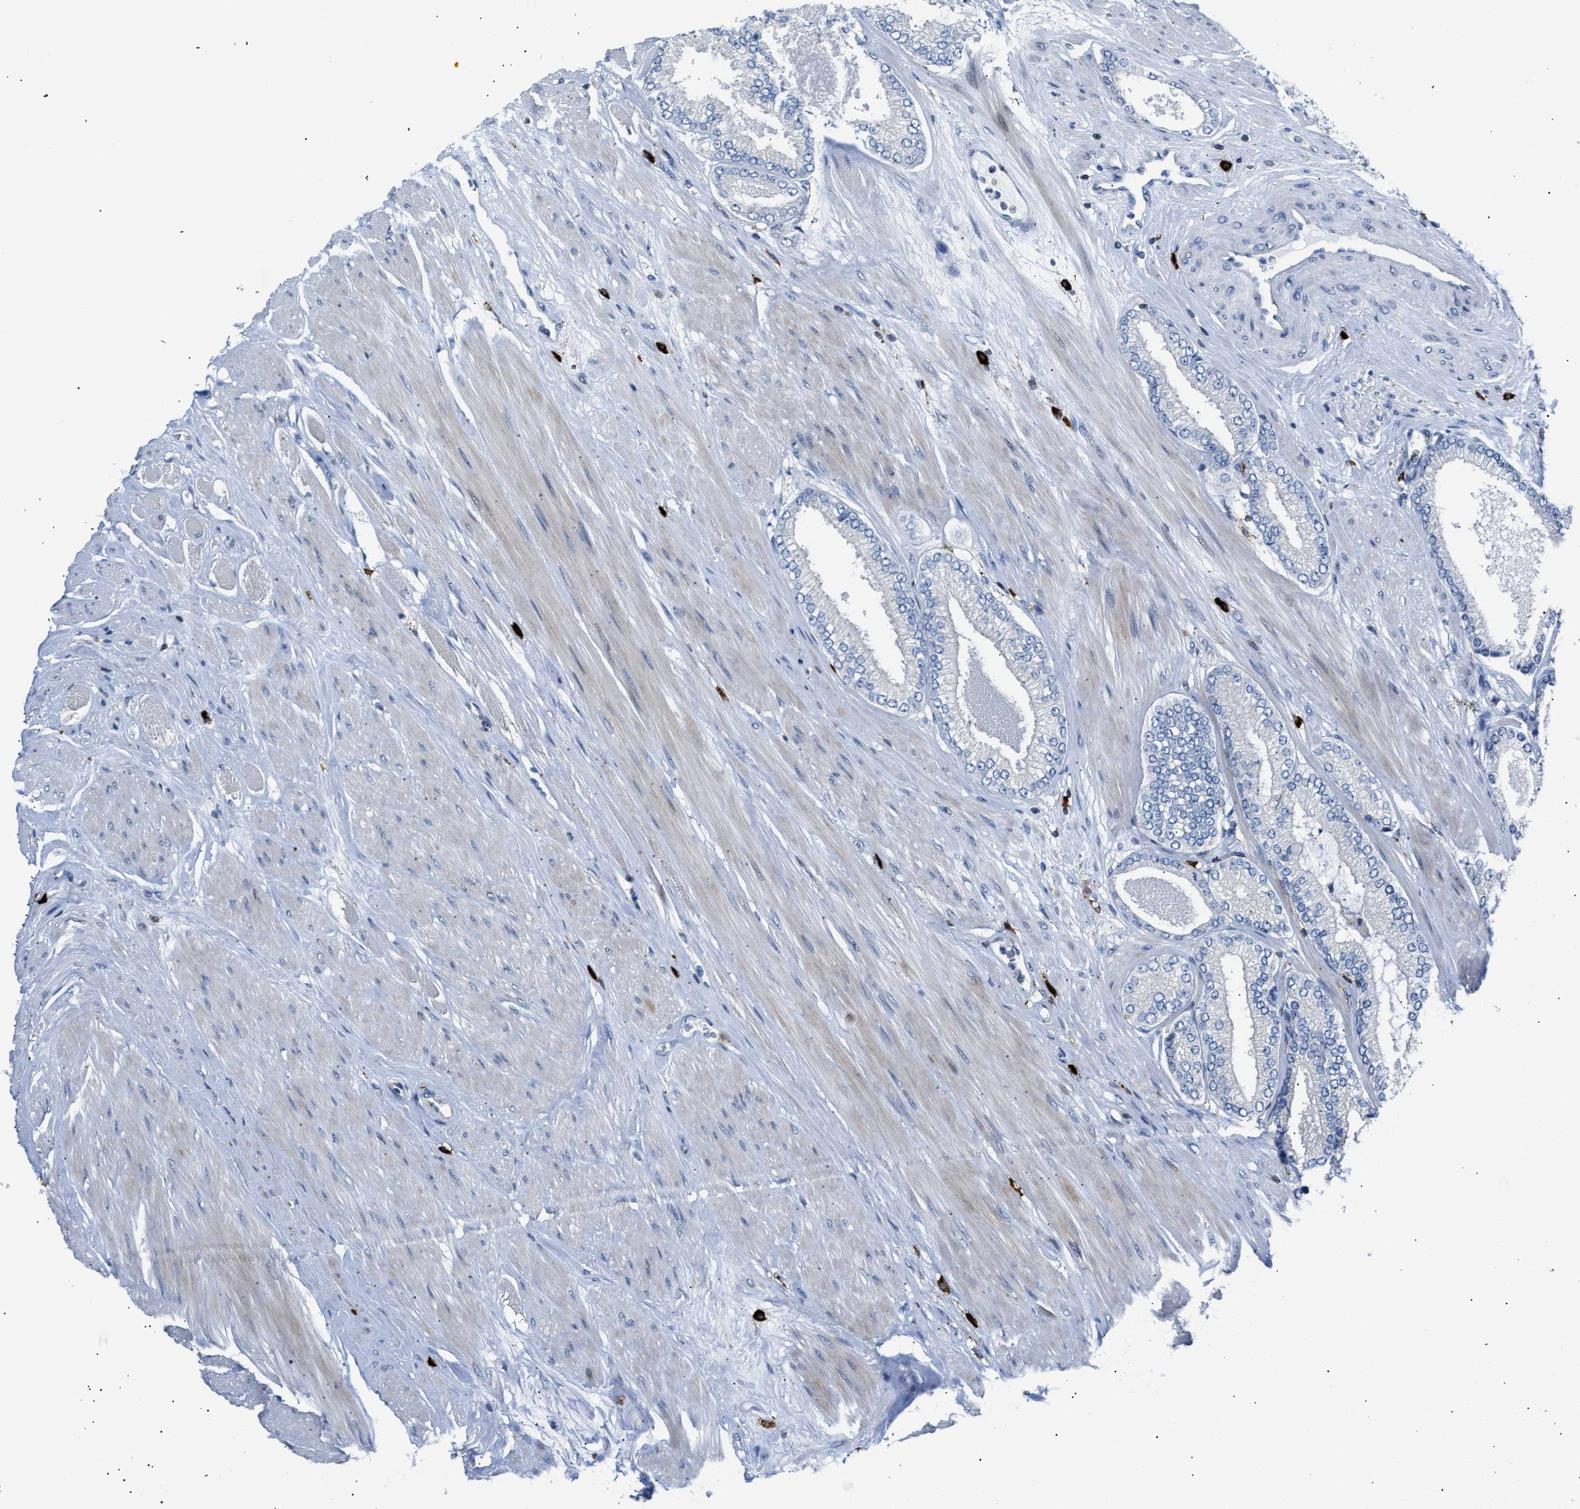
{"staining": {"intensity": "negative", "quantity": "none", "location": "none"}, "tissue": "prostate cancer", "cell_type": "Tumor cells", "image_type": "cancer", "snomed": [{"axis": "morphology", "description": "Adenocarcinoma, High grade"}, {"axis": "topography", "description": "Prostate"}], "caption": "Immunohistochemistry micrograph of neoplastic tissue: prostate adenocarcinoma (high-grade) stained with DAB (3,3'-diaminobenzidine) reveals no significant protein staining in tumor cells. (Stains: DAB (3,3'-diaminobenzidine) immunohistochemistry (IHC) with hematoxylin counter stain, Microscopy: brightfield microscopy at high magnification).", "gene": "ATP9A", "patient": {"sex": "male", "age": 61}}